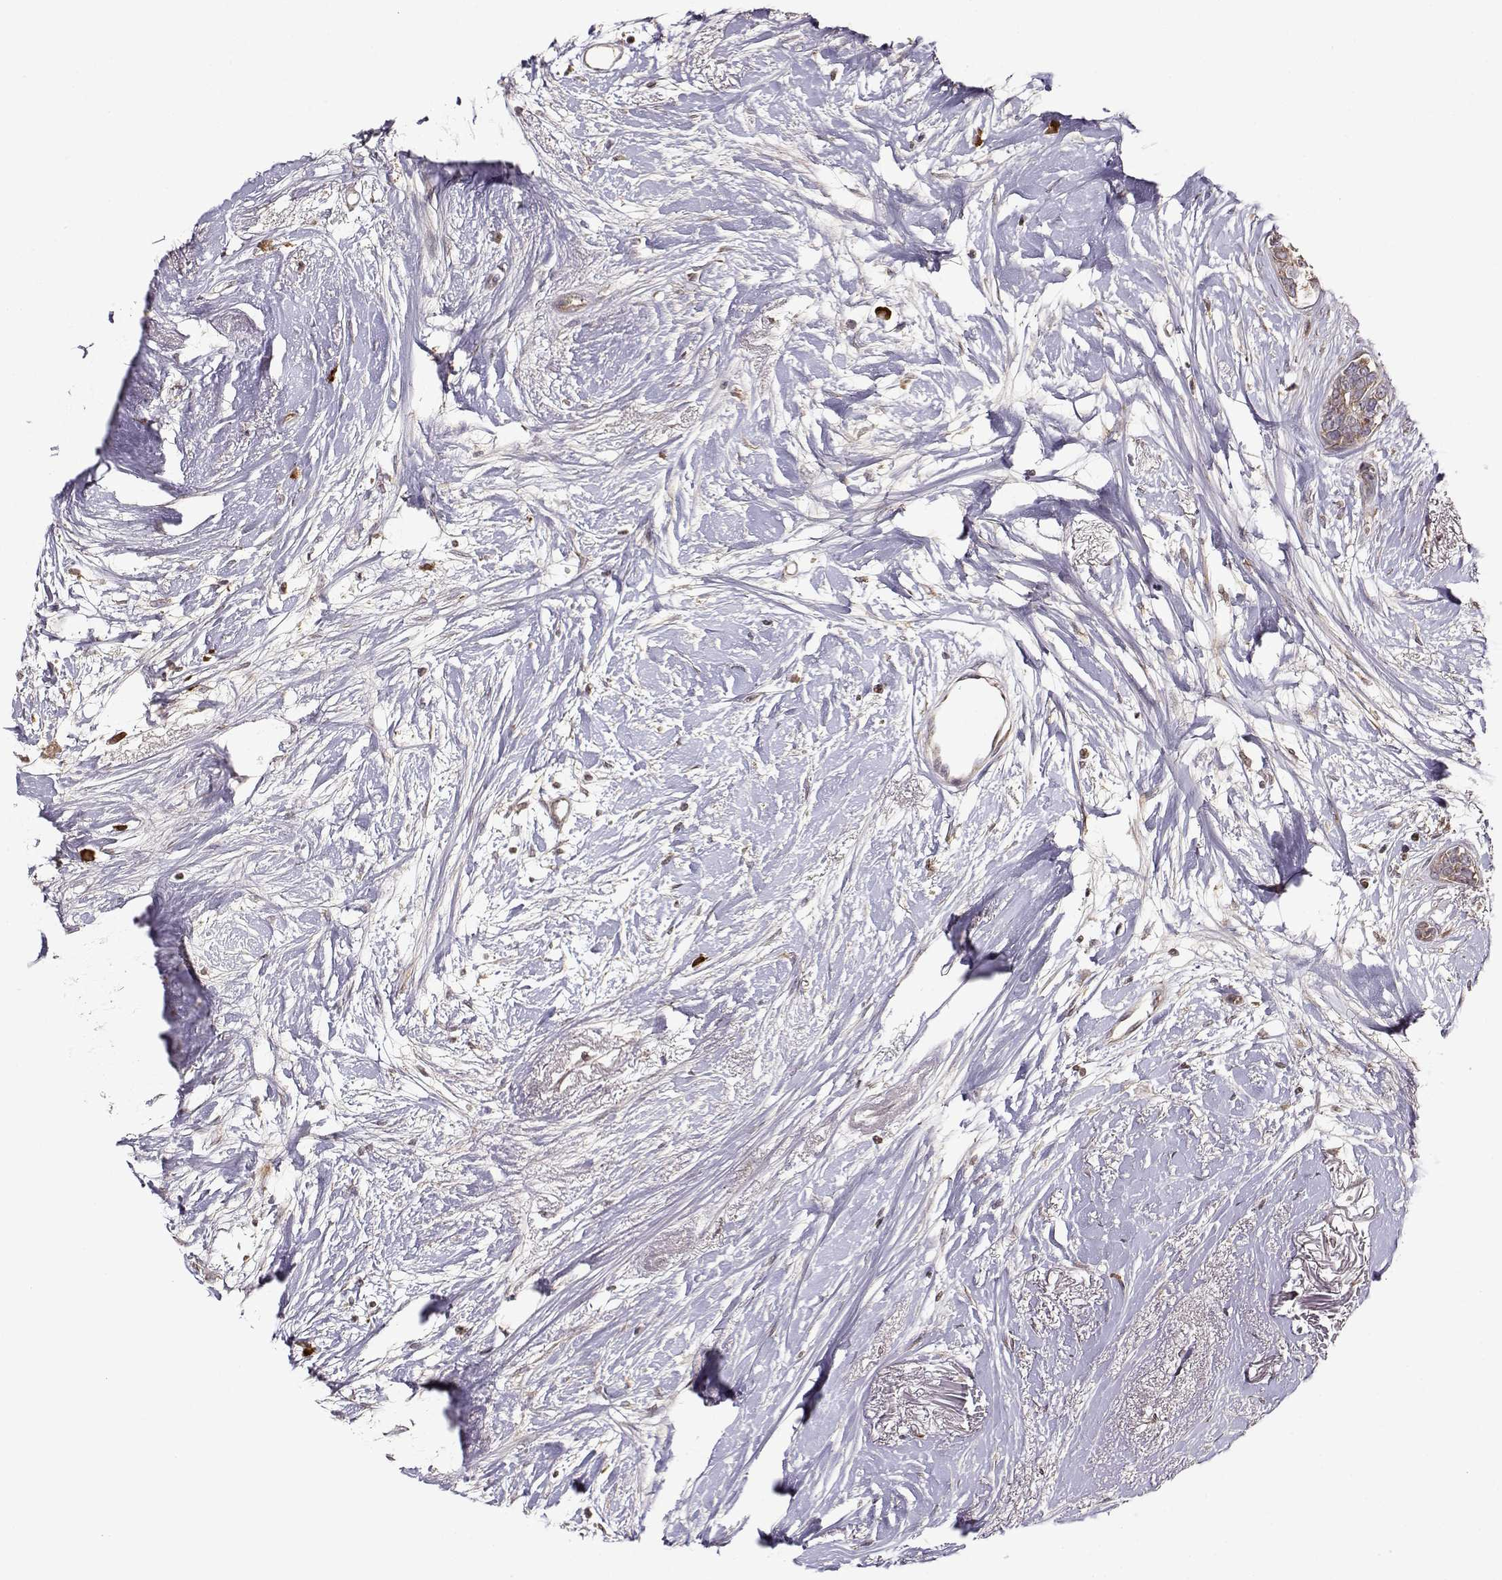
{"staining": {"intensity": "moderate", "quantity": ">75%", "location": "cytoplasmic/membranous"}, "tissue": "breast cancer", "cell_type": "Tumor cells", "image_type": "cancer", "snomed": [{"axis": "morphology", "description": "Duct carcinoma"}, {"axis": "topography", "description": "Breast"}], "caption": "Invasive ductal carcinoma (breast) stained with immunohistochemistry (IHC) shows moderate cytoplasmic/membranous staining in about >75% of tumor cells. (Brightfield microscopy of DAB IHC at high magnification).", "gene": "RPL31", "patient": {"sex": "female", "age": 40}}